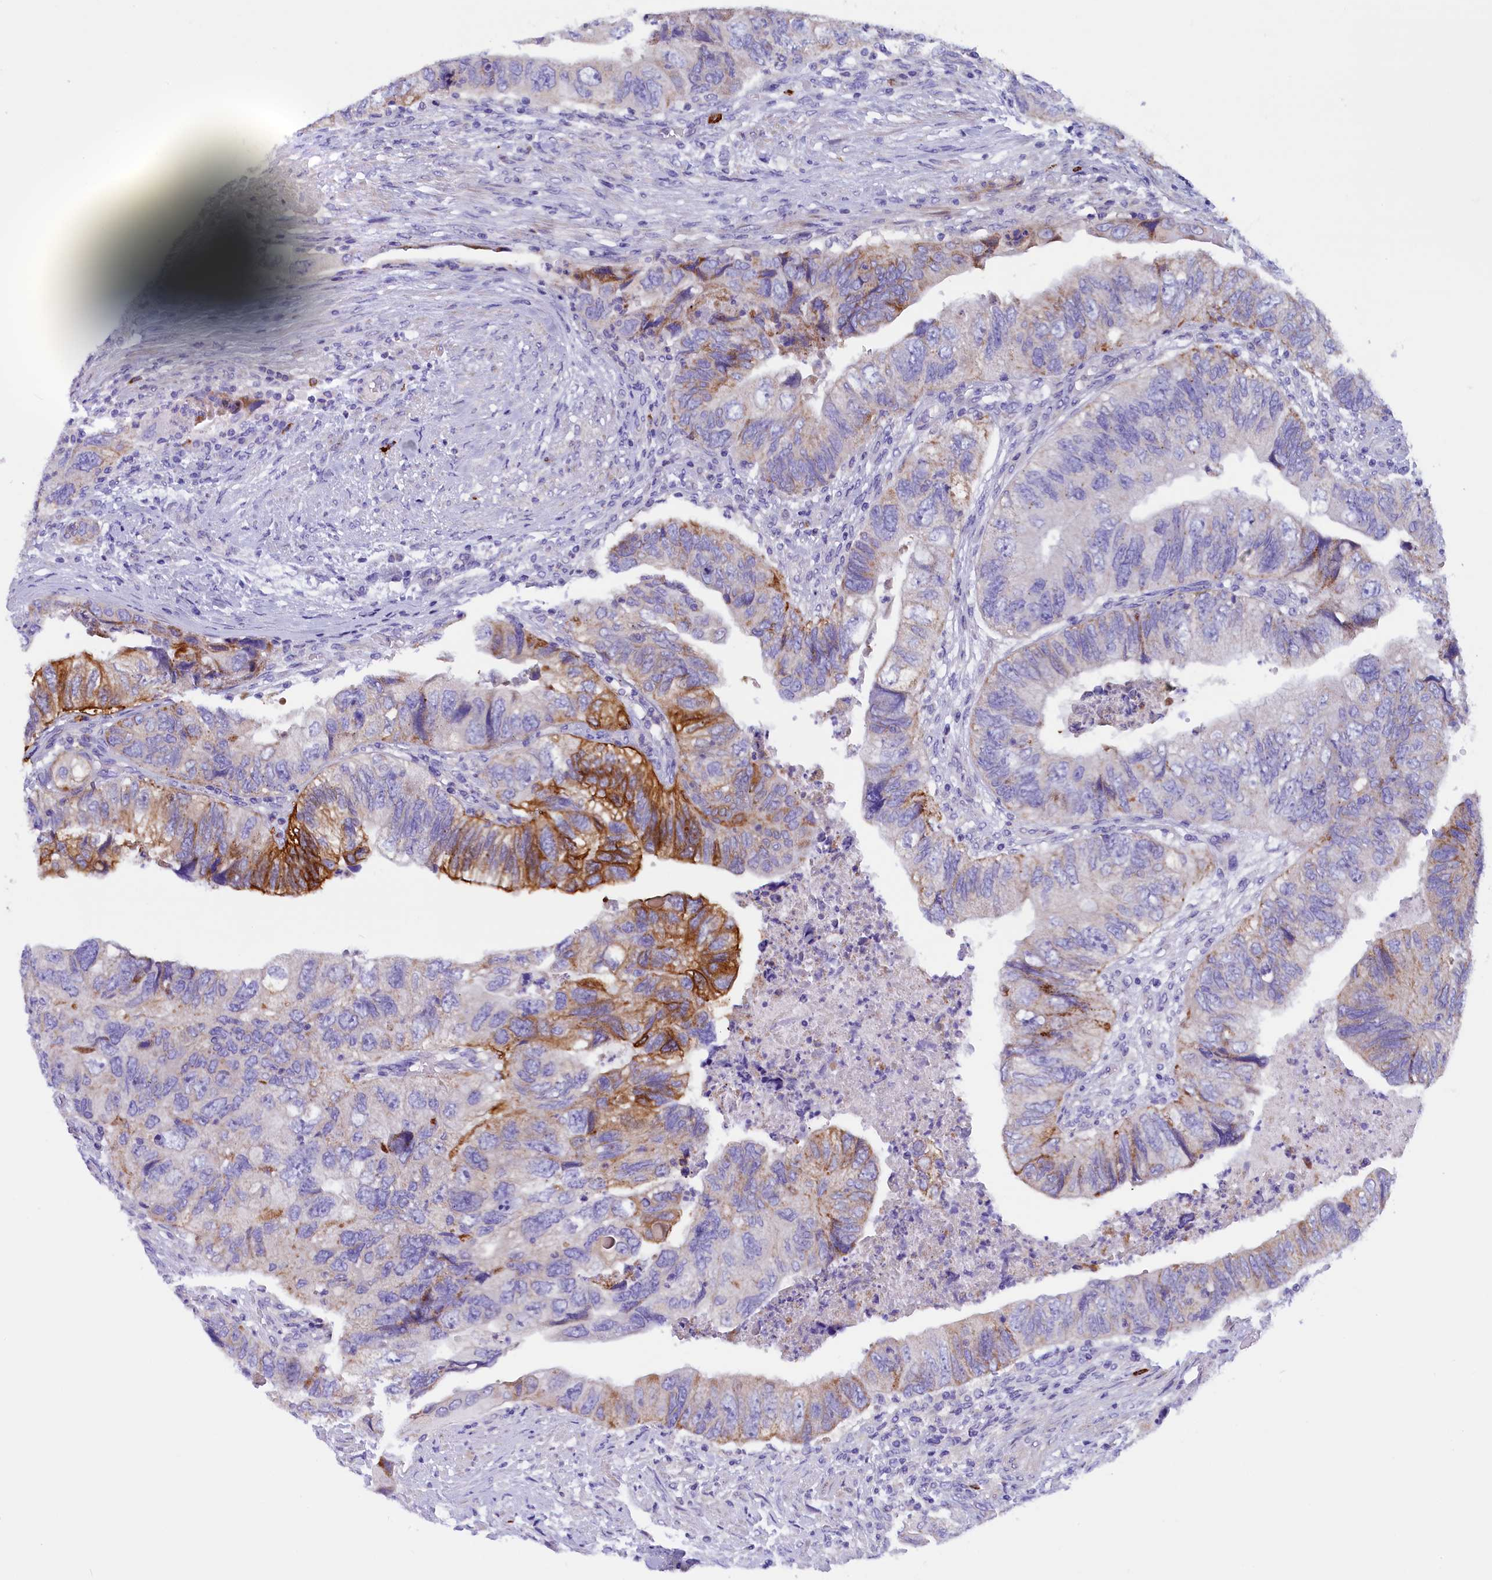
{"staining": {"intensity": "strong", "quantity": "<25%", "location": "cytoplasmic/membranous"}, "tissue": "colorectal cancer", "cell_type": "Tumor cells", "image_type": "cancer", "snomed": [{"axis": "morphology", "description": "Adenocarcinoma, NOS"}, {"axis": "topography", "description": "Rectum"}], "caption": "Immunohistochemistry (IHC) (DAB (3,3'-diaminobenzidine)) staining of human colorectal adenocarcinoma exhibits strong cytoplasmic/membranous protein staining in about <25% of tumor cells.", "gene": "RTTN", "patient": {"sex": "male", "age": 63}}